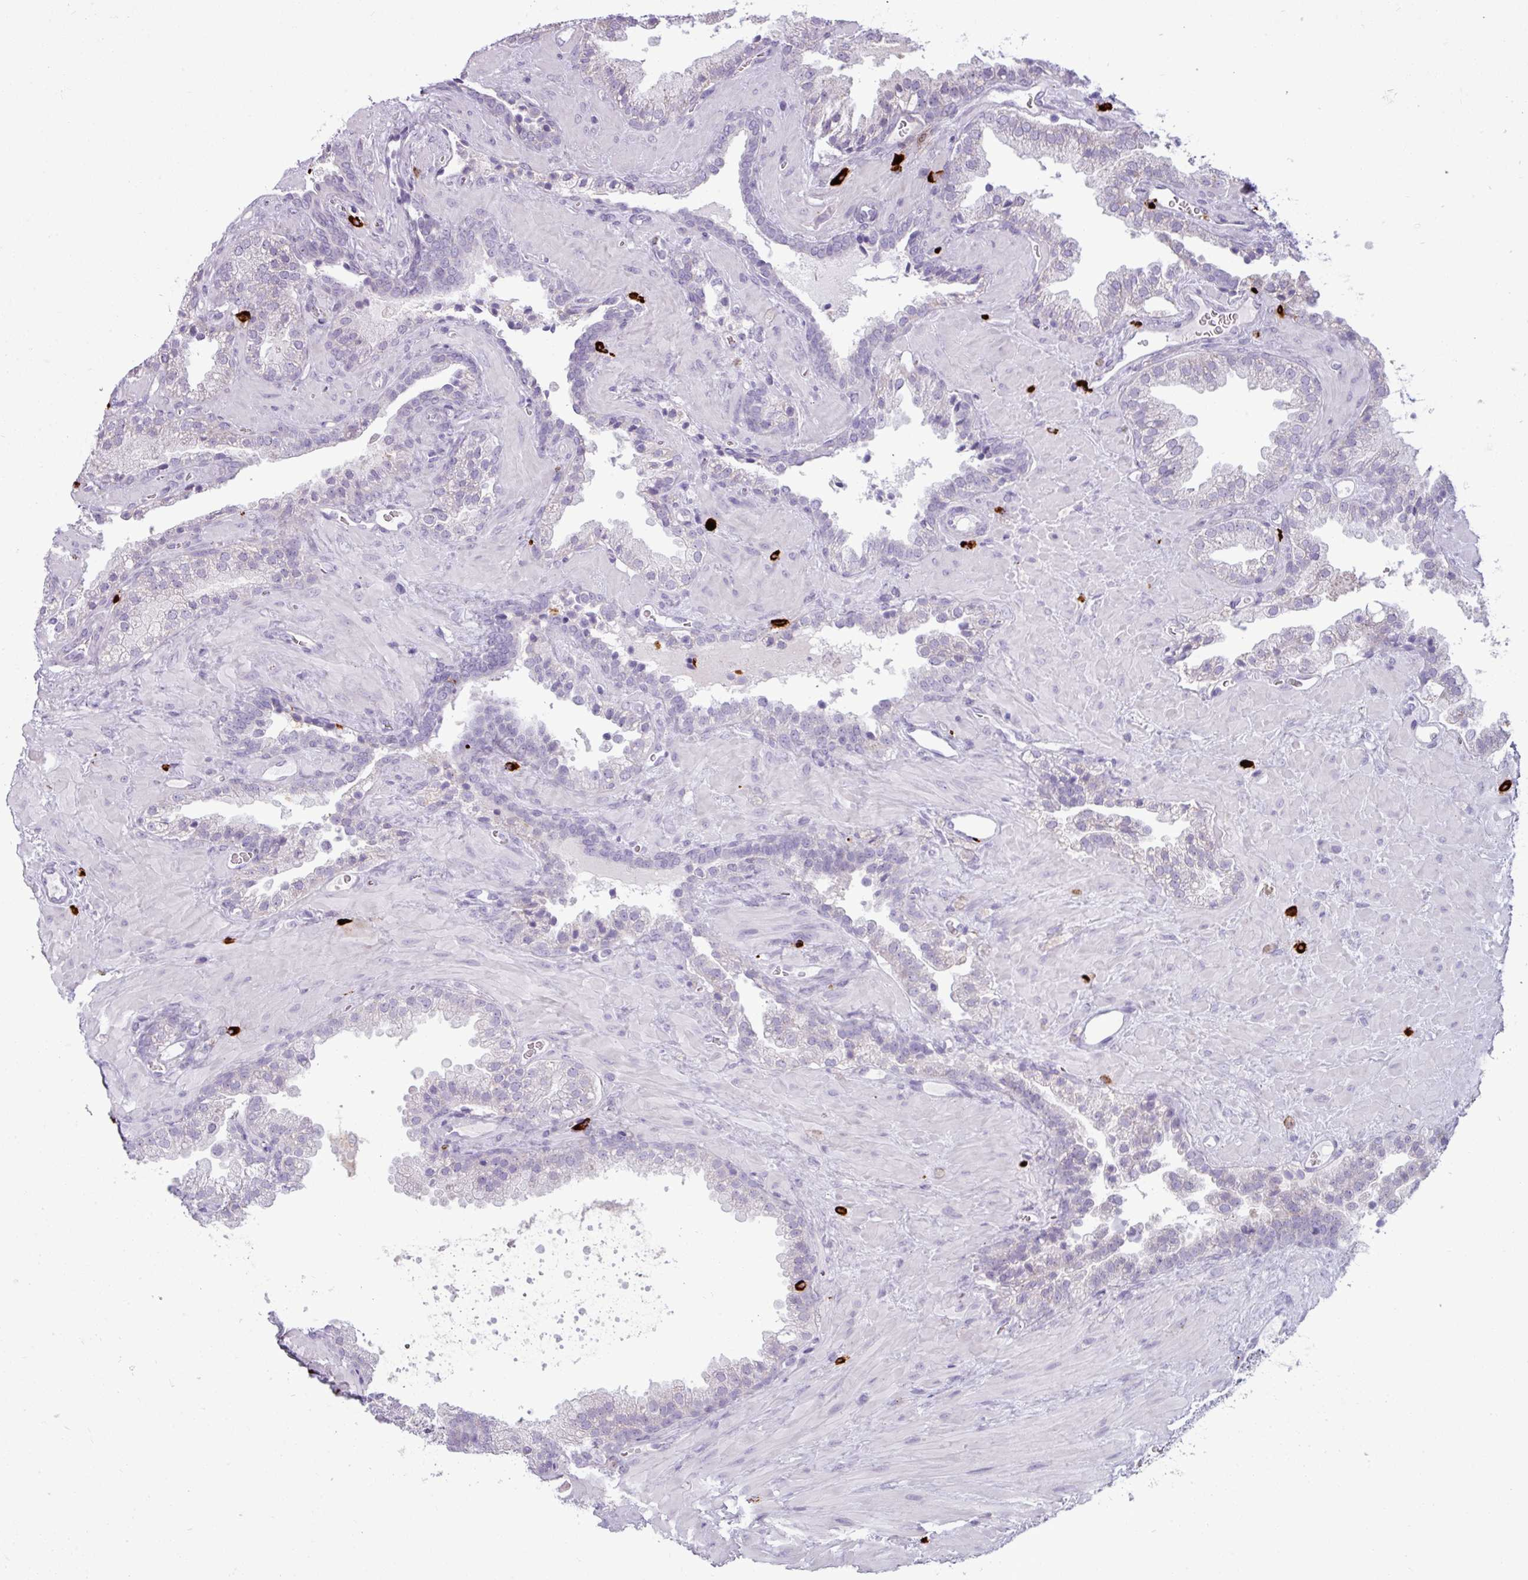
{"staining": {"intensity": "negative", "quantity": "none", "location": "none"}, "tissue": "prostate cancer", "cell_type": "Tumor cells", "image_type": "cancer", "snomed": [{"axis": "morphology", "description": "Adenocarcinoma, Low grade"}, {"axis": "topography", "description": "Prostate"}], "caption": "Protein analysis of adenocarcinoma (low-grade) (prostate) shows no significant expression in tumor cells.", "gene": "TRIM39", "patient": {"sex": "male", "age": 62}}